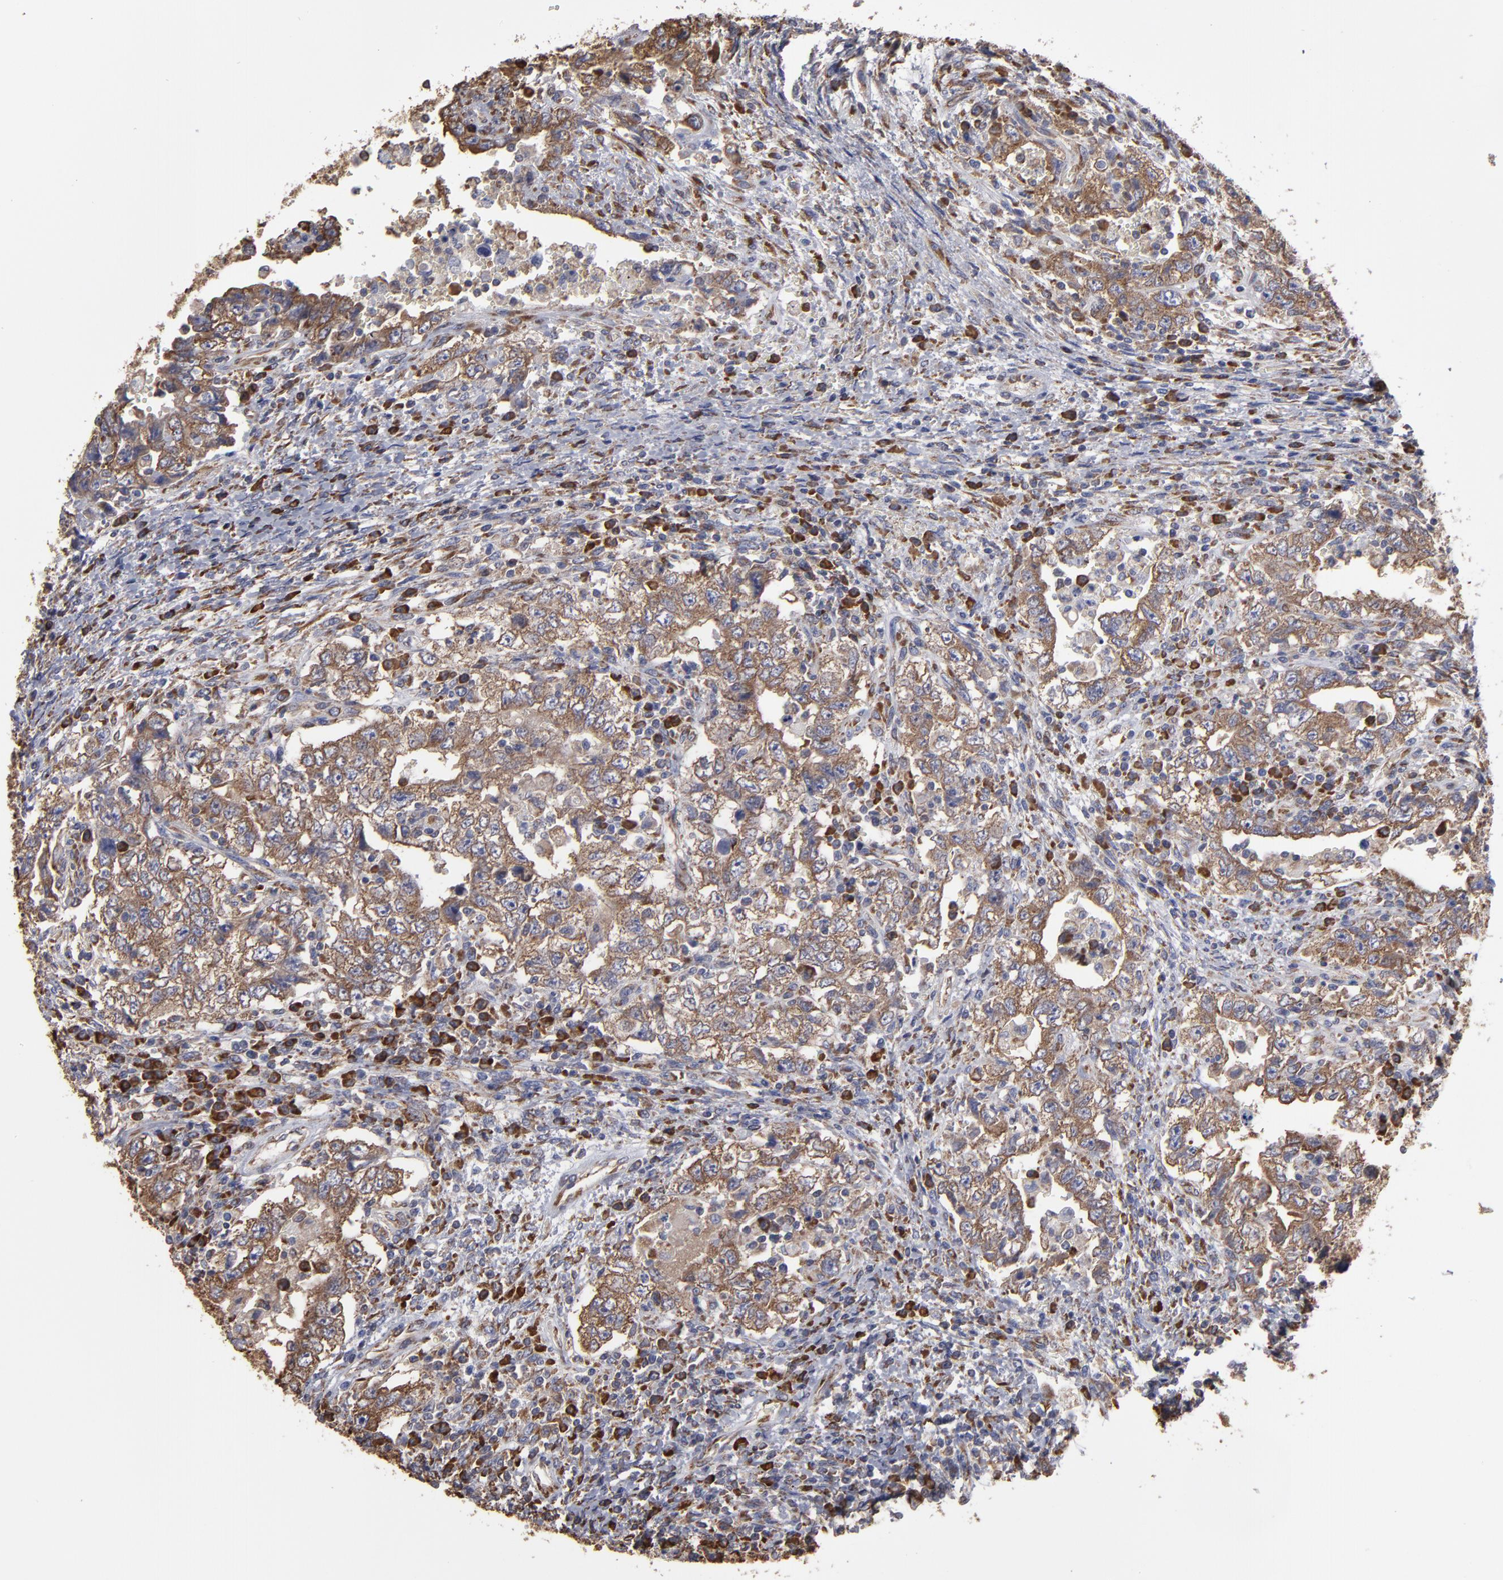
{"staining": {"intensity": "moderate", "quantity": ">75%", "location": "cytoplasmic/membranous"}, "tissue": "testis cancer", "cell_type": "Tumor cells", "image_type": "cancer", "snomed": [{"axis": "morphology", "description": "Carcinoma, Embryonal, NOS"}, {"axis": "topography", "description": "Testis"}], "caption": "This histopathology image demonstrates immunohistochemistry staining of embryonal carcinoma (testis), with medium moderate cytoplasmic/membranous staining in about >75% of tumor cells.", "gene": "SND1", "patient": {"sex": "male", "age": 26}}